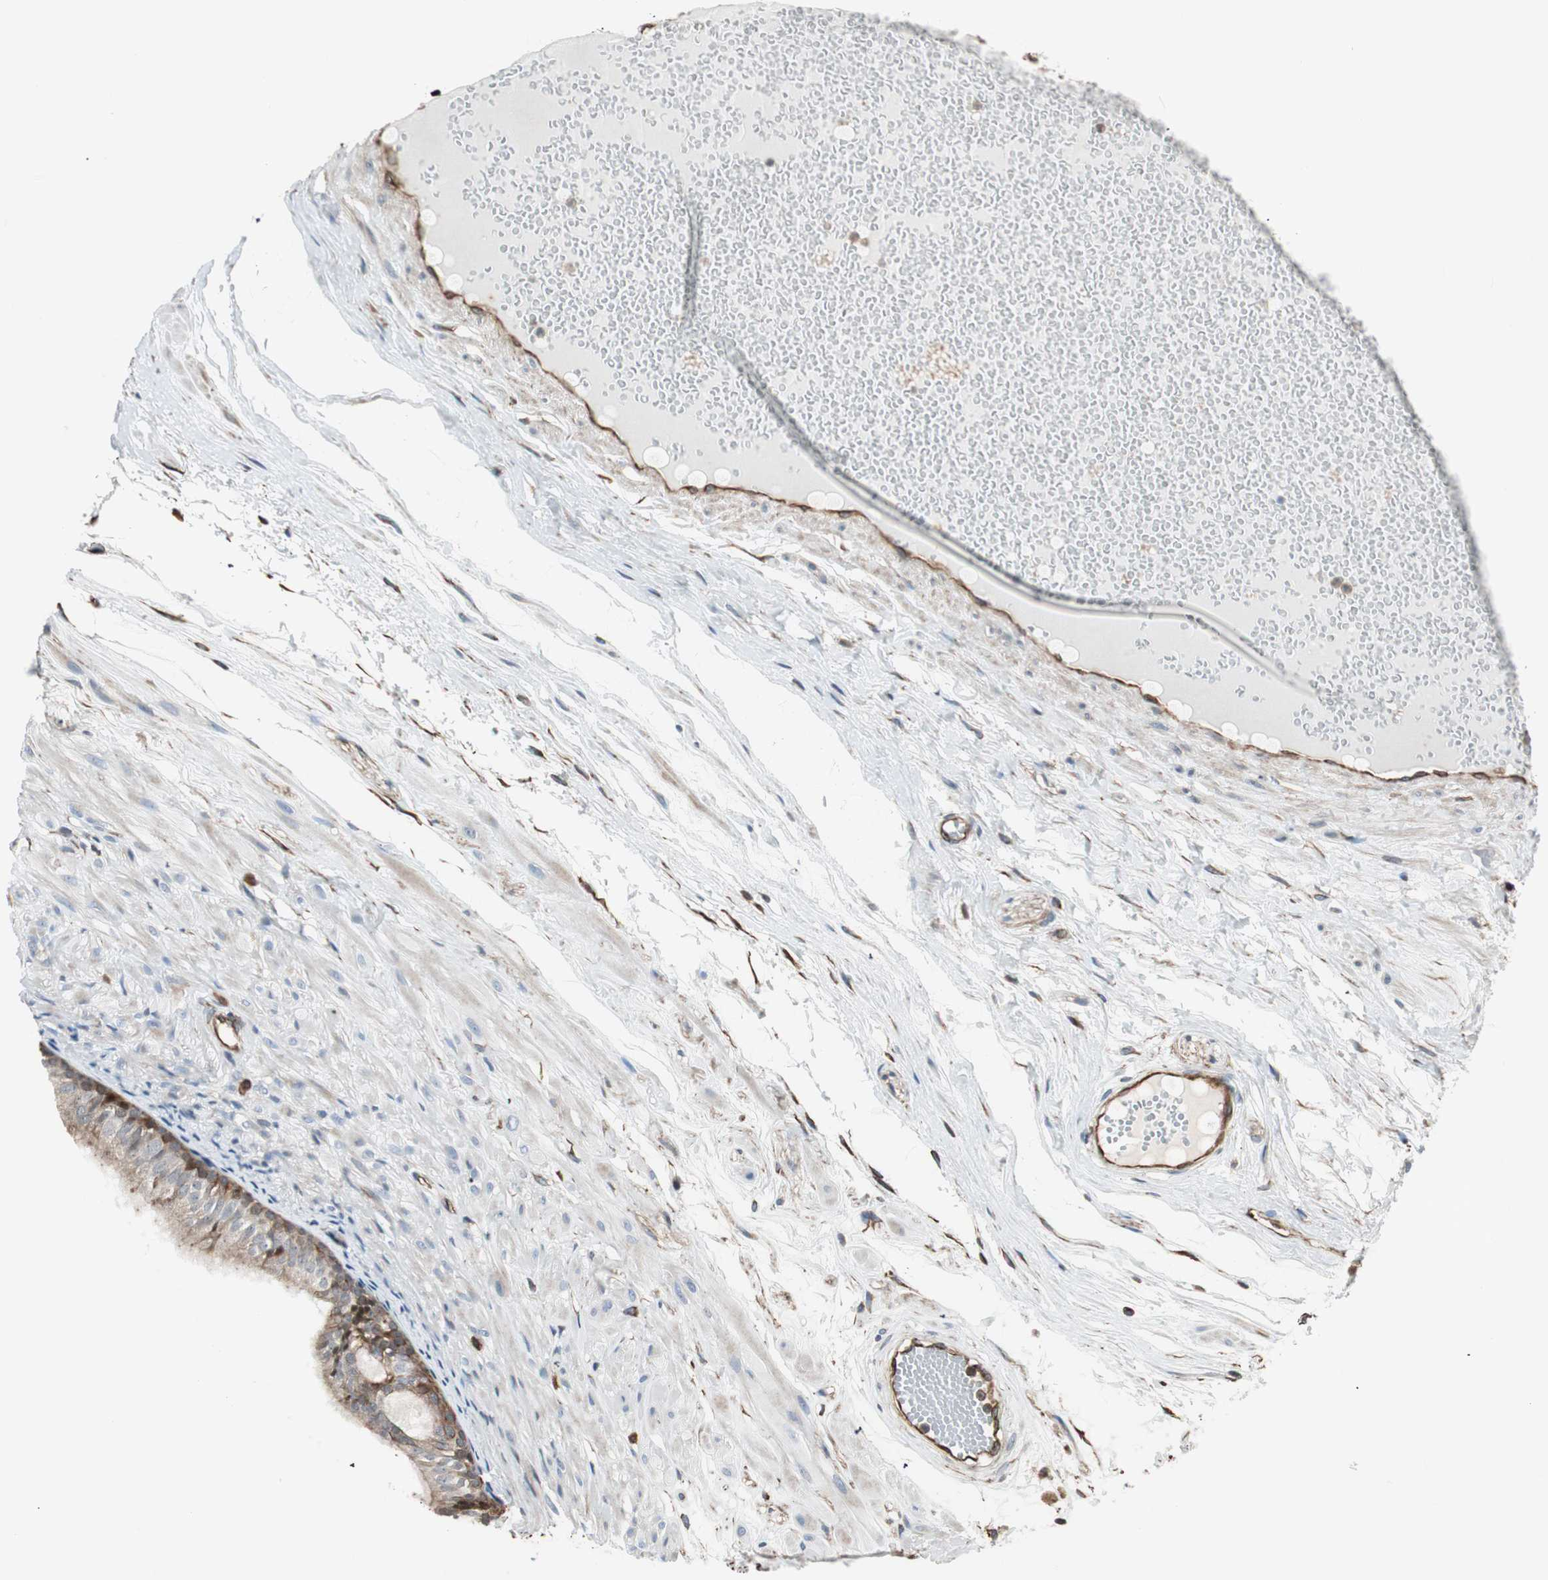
{"staining": {"intensity": "weak", "quantity": "25%-75%", "location": "cytoplasmic/membranous"}, "tissue": "epididymis", "cell_type": "Glandular cells", "image_type": "normal", "snomed": [{"axis": "morphology", "description": "Normal tissue, NOS"}, {"axis": "morphology", "description": "Atrophy, NOS"}, {"axis": "topography", "description": "Testis"}, {"axis": "topography", "description": "Epididymis"}], "caption": "Human epididymis stained with a brown dye exhibits weak cytoplasmic/membranous positive expression in approximately 25%-75% of glandular cells.", "gene": "MAD2L2", "patient": {"sex": "male", "age": 18}}